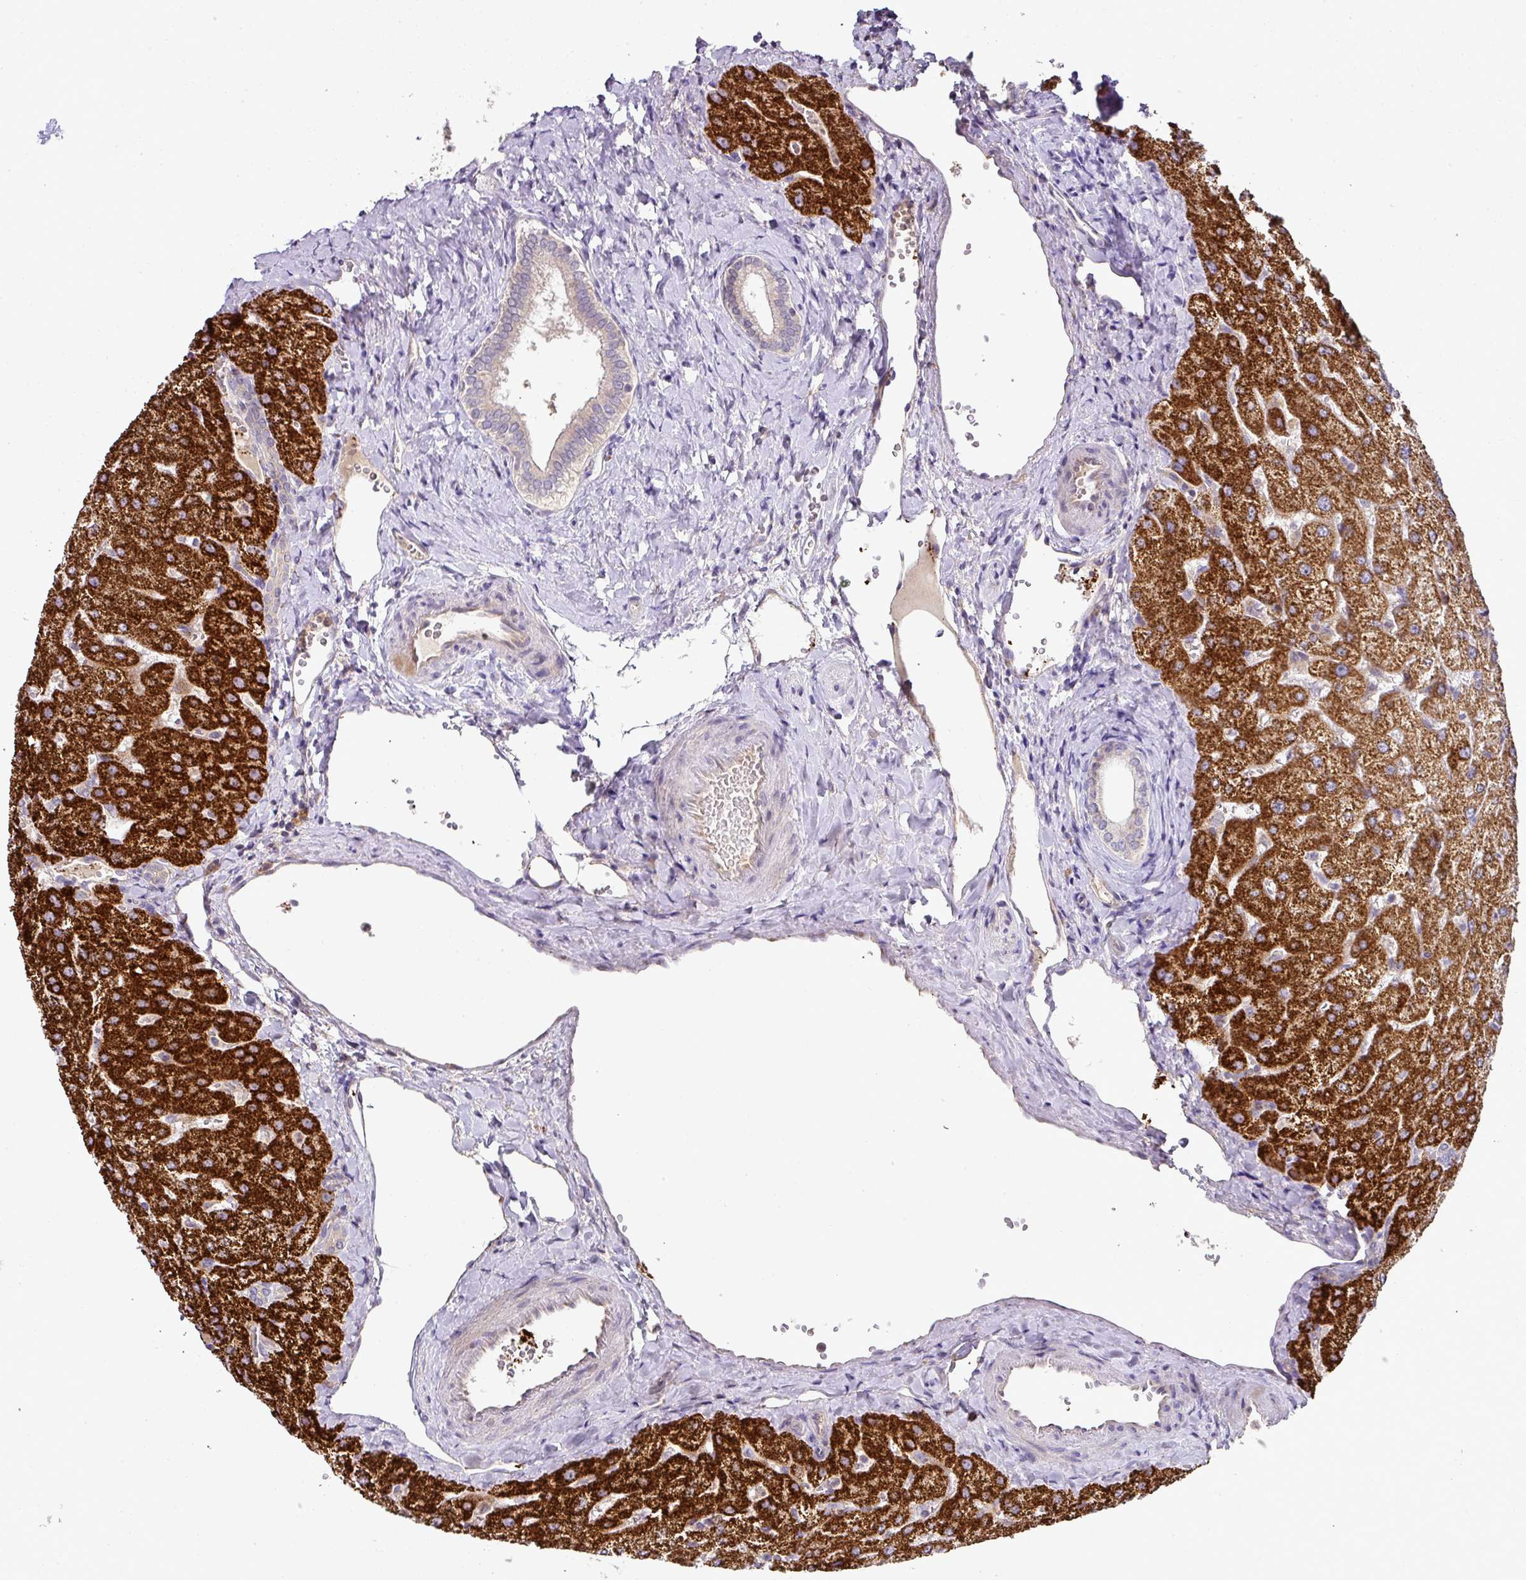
{"staining": {"intensity": "negative", "quantity": "none", "location": "none"}, "tissue": "liver", "cell_type": "Cholangiocytes", "image_type": "normal", "snomed": [{"axis": "morphology", "description": "Normal tissue, NOS"}, {"axis": "topography", "description": "Liver"}], "caption": "High magnification brightfield microscopy of normal liver stained with DAB (3,3'-diaminobenzidine) (brown) and counterstained with hematoxylin (blue): cholangiocytes show no significant expression. Nuclei are stained in blue.", "gene": "SKIC2", "patient": {"sex": "female", "age": 54}}